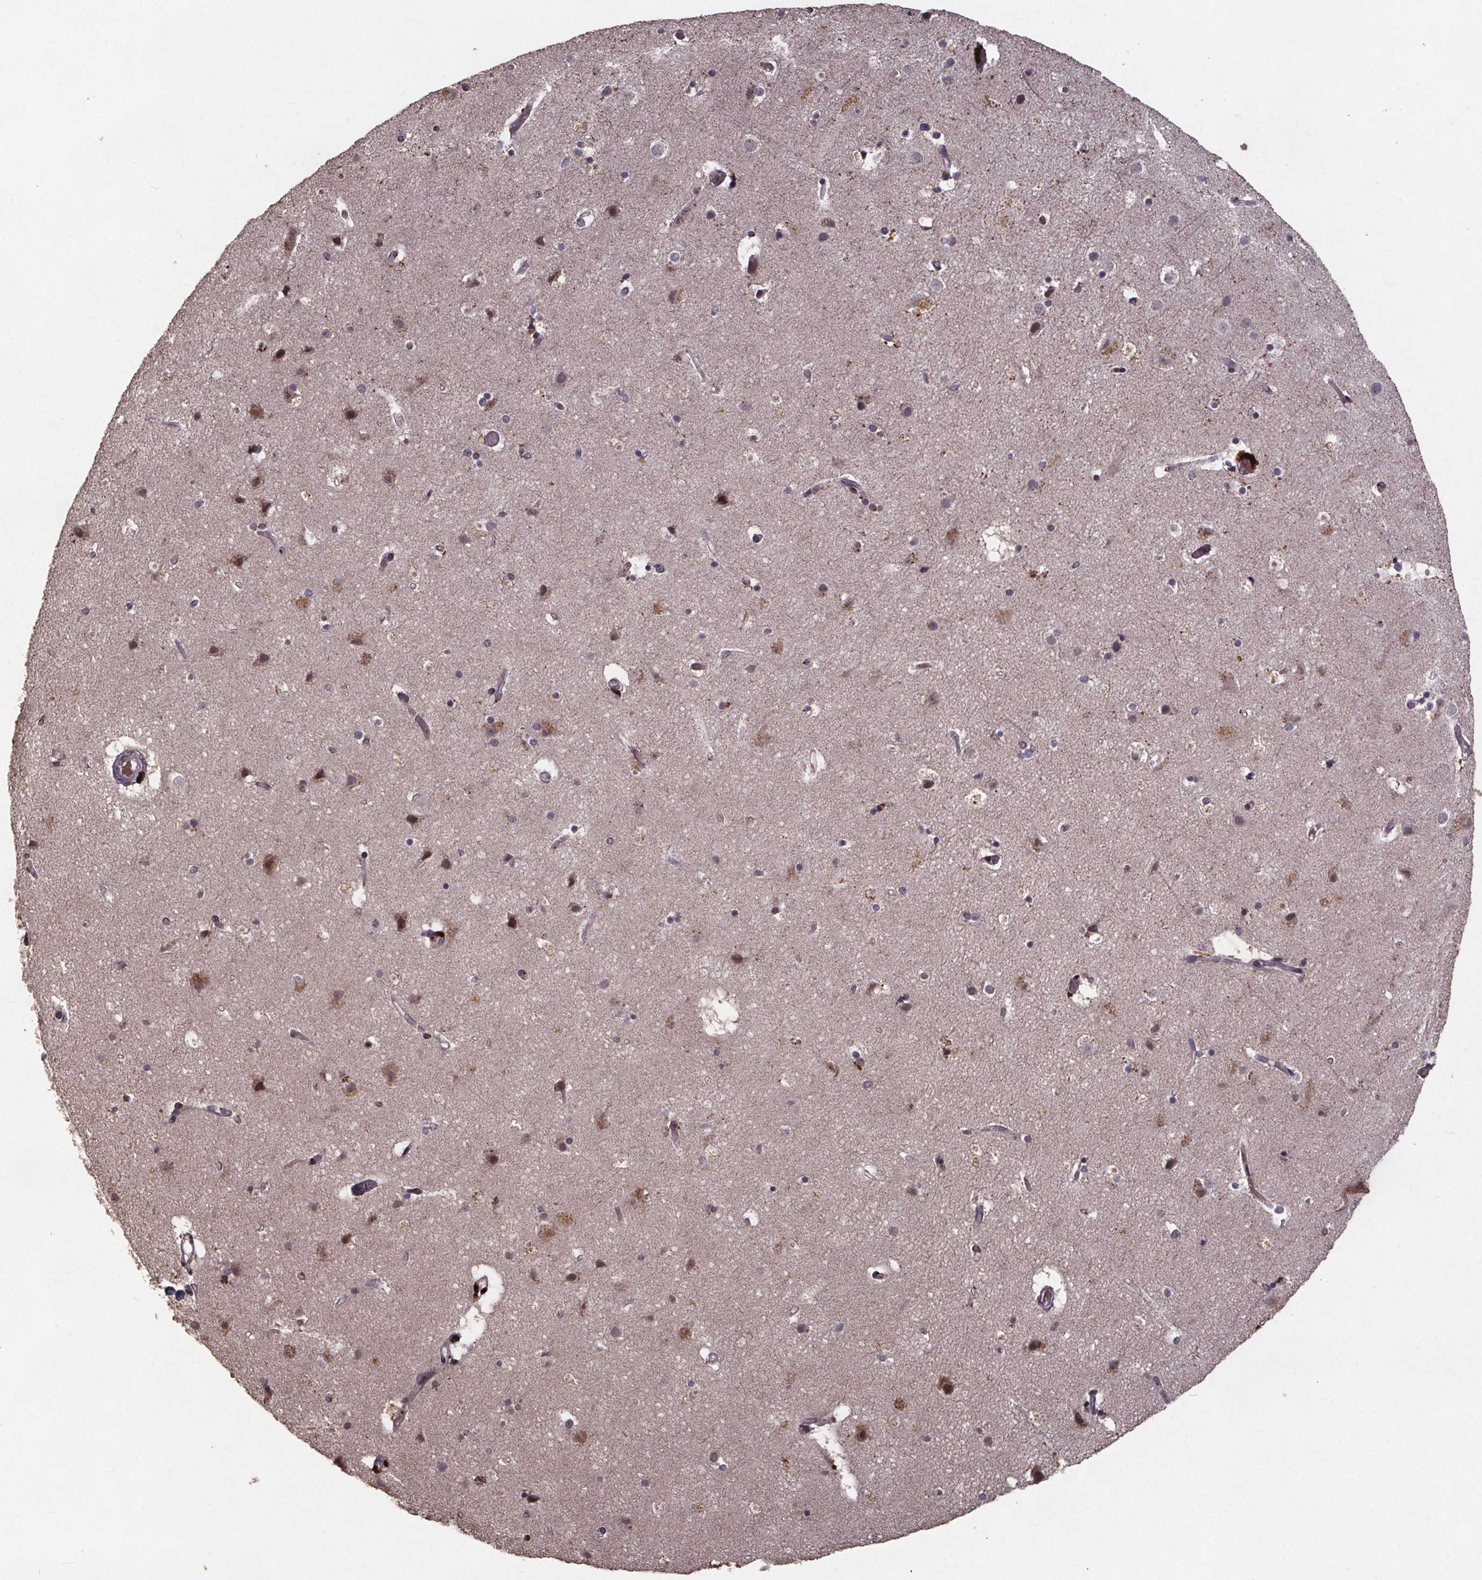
{"staining": {"intensity": "negative", "quantity": "none", "location": "none"}, "tissue": "cerebral cortex", "cell_type": "Endothelial cells", "image_type": "normal", "snomed": [{"axis": "morphology", "description": "Normal tissue, NOS"}, {"axis": "topography", "description": "Cerebral cortex"}], "caption": "The immunohistochemistry (IHC) micrograph has no significant expression in endothelial cells of cerebral cortex.", "gene": "GPX3", "patient": {"sex": "female", "age": 52}}